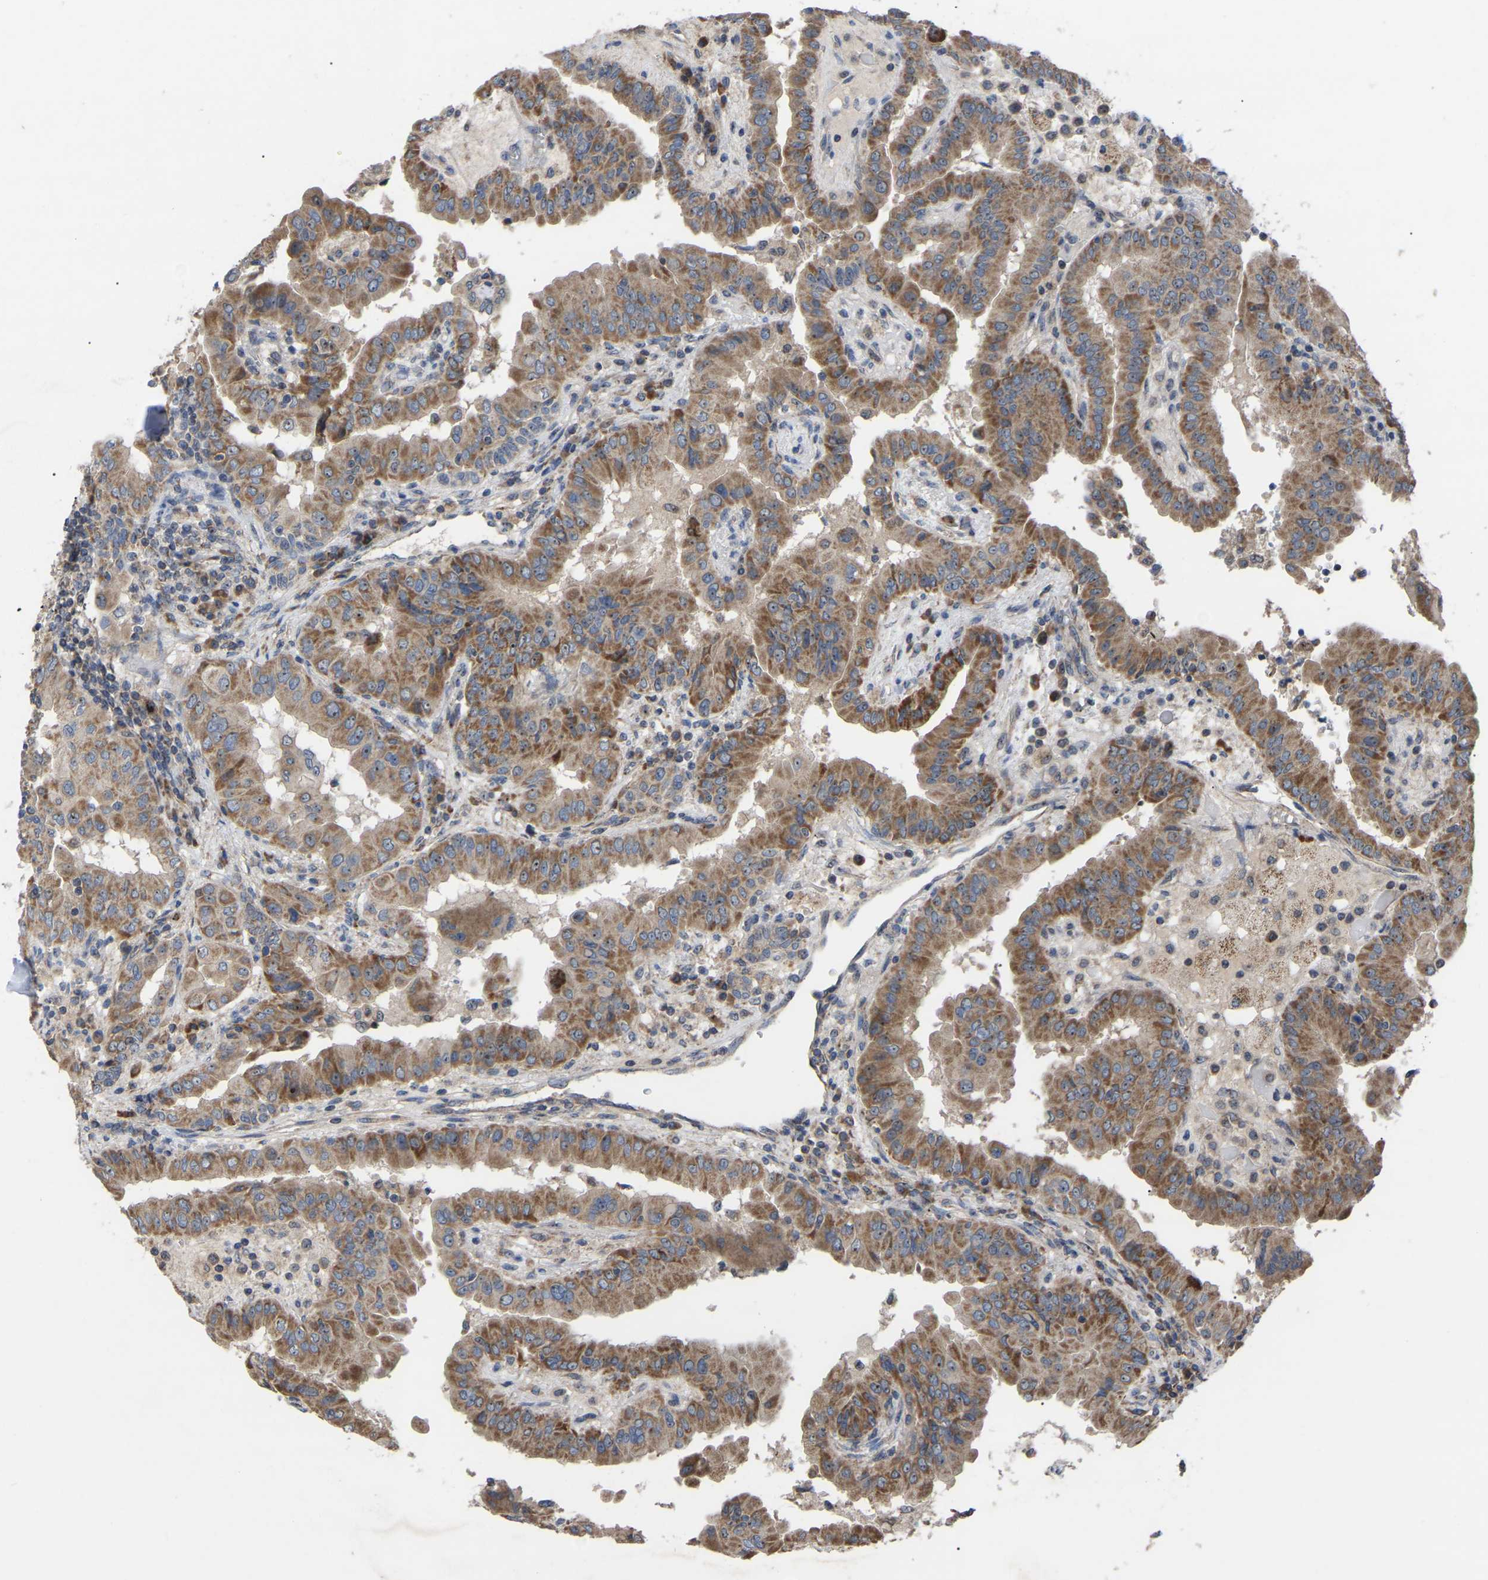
{"staining": {"intensity": "moderate", "quantity": ">75%", "location": "cytoplasmic/membranous"}, "tissue": "thyroid cancer", "cell_type": "Tumor cells", "image_type": "cancer", "snomed": [{"axis": "morphology", "description": "Papillary adenocarcinoma, NOS"}, {"axis": "topography", "description": "Thyroid gland"}], "caption": "Immunohistochemical staining of thyroid cancer demonstrates moderate cytoplasmic/membranous protein expression in about >75% of tumor cells.", "gene": "NOP53", "patient": {"sex": "male", "age": 33}}